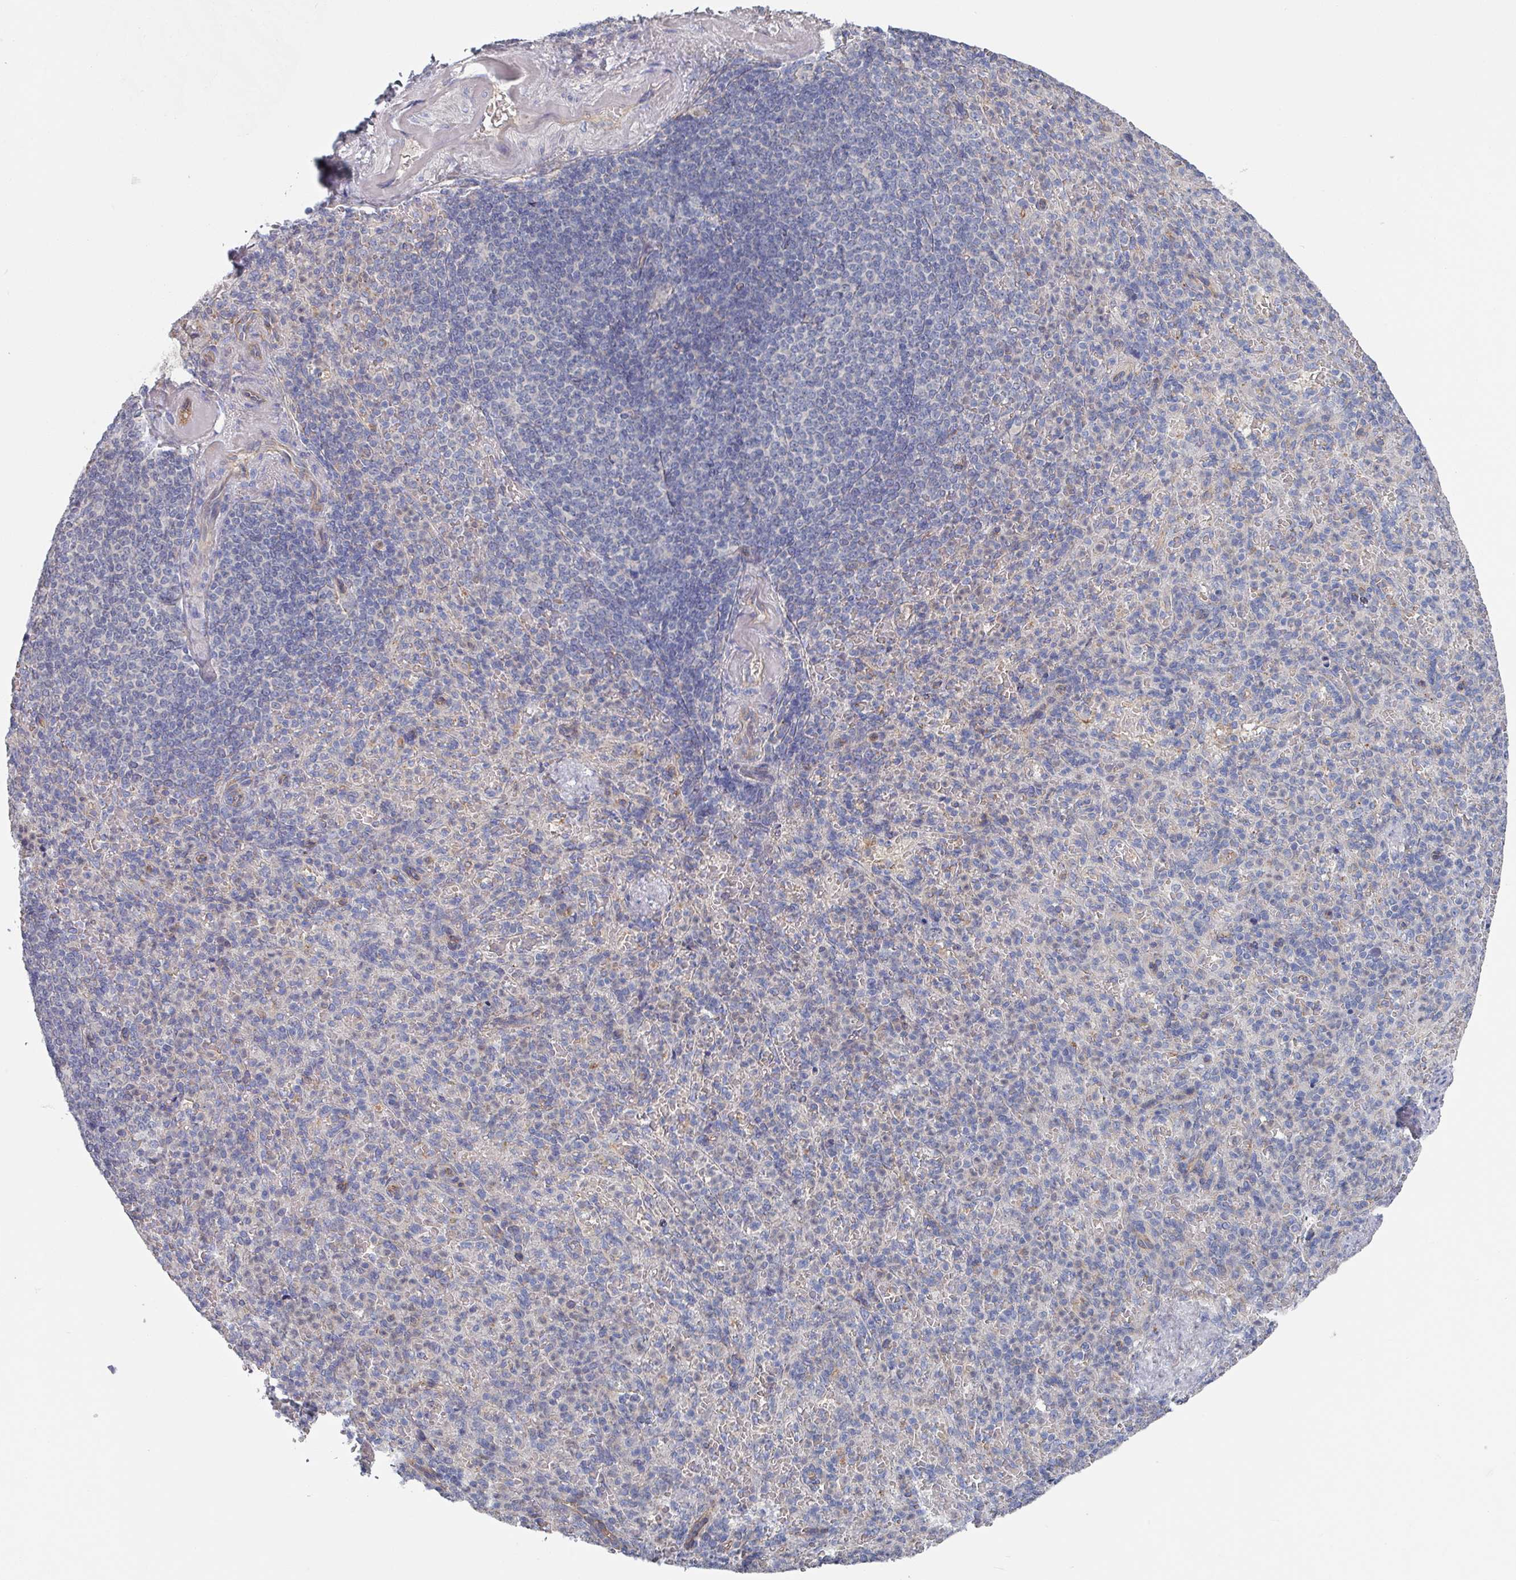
{"staining": {"intensity": "negative", "quantity": "none", "location": "none"}, "tissue": "spleen", "cell_type": "Cells in red pulp", "image_type": "normal", "snomed": [{"axis": "morphology", "description": "Normal tissue, NOS"}, {"axis": "topography", "description": "Spleen"}], "caption": "Immunohistochemical staining of normal spleen reveals no significant positivity in cells in red pulp. (DAB (3,3'-diaminobenzidine) IHC, high magnification).", "gene": "EFL1", "patient": {"sex": "female", "age": 74}}